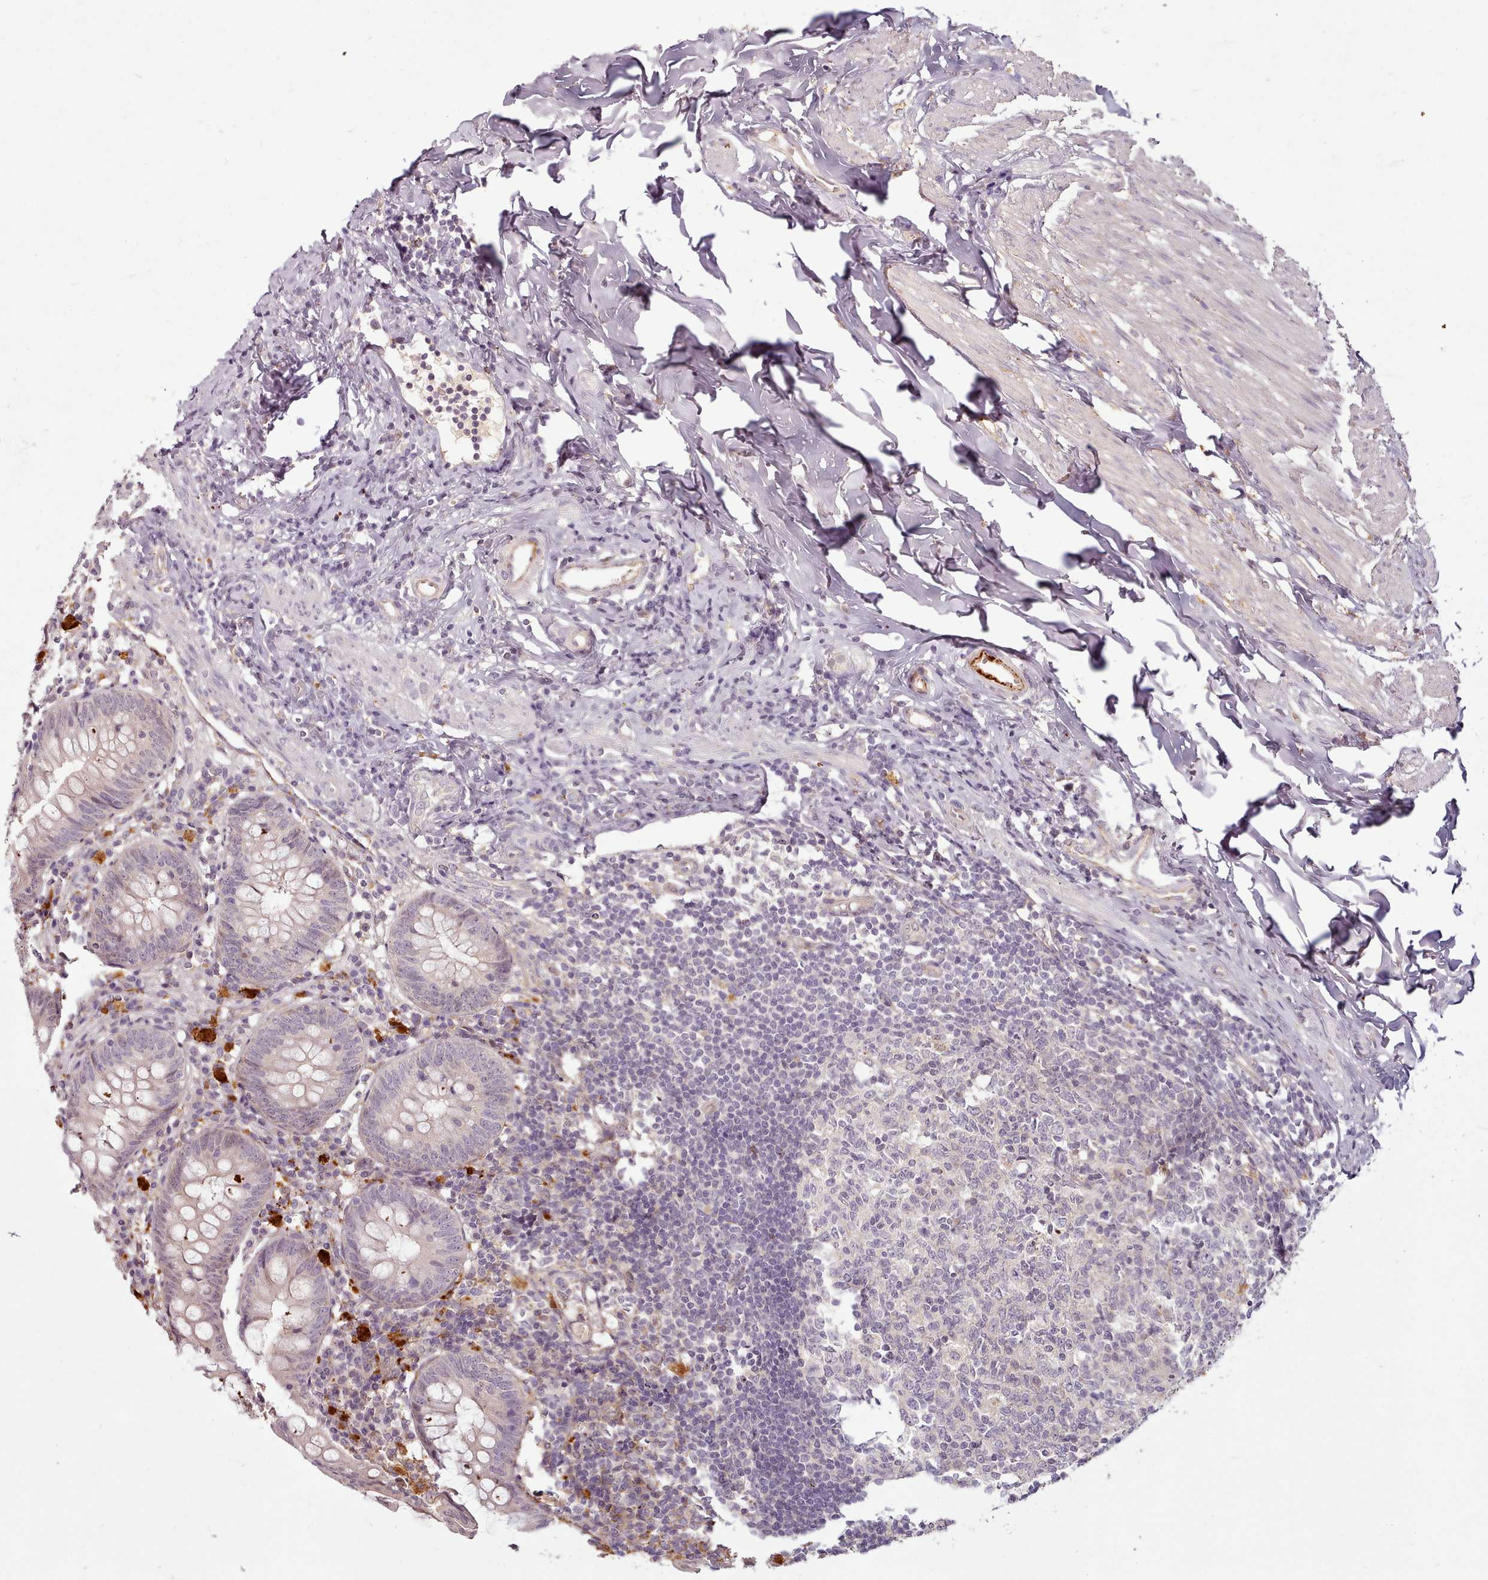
{"staining": {"intensity": "weak", "quantity": "<25%", "location": "cytoplasmic/membranous,nuclear"}, "tissue": "appendix", "cell_type": "Glandular cells", "image_type": "normal", "snomed": [{"axis": "morphology", "description": "Normal tissue, NOS"}, {"axis": "topography", "description": "Appendix"}], "caption": "IHC of normal appendix displays no expression in glandular cells. (IHC, brightfield microscopy, high magnification).", "gene": "C1QTNF5", "patient": {"sex": "female", "age": 54}}